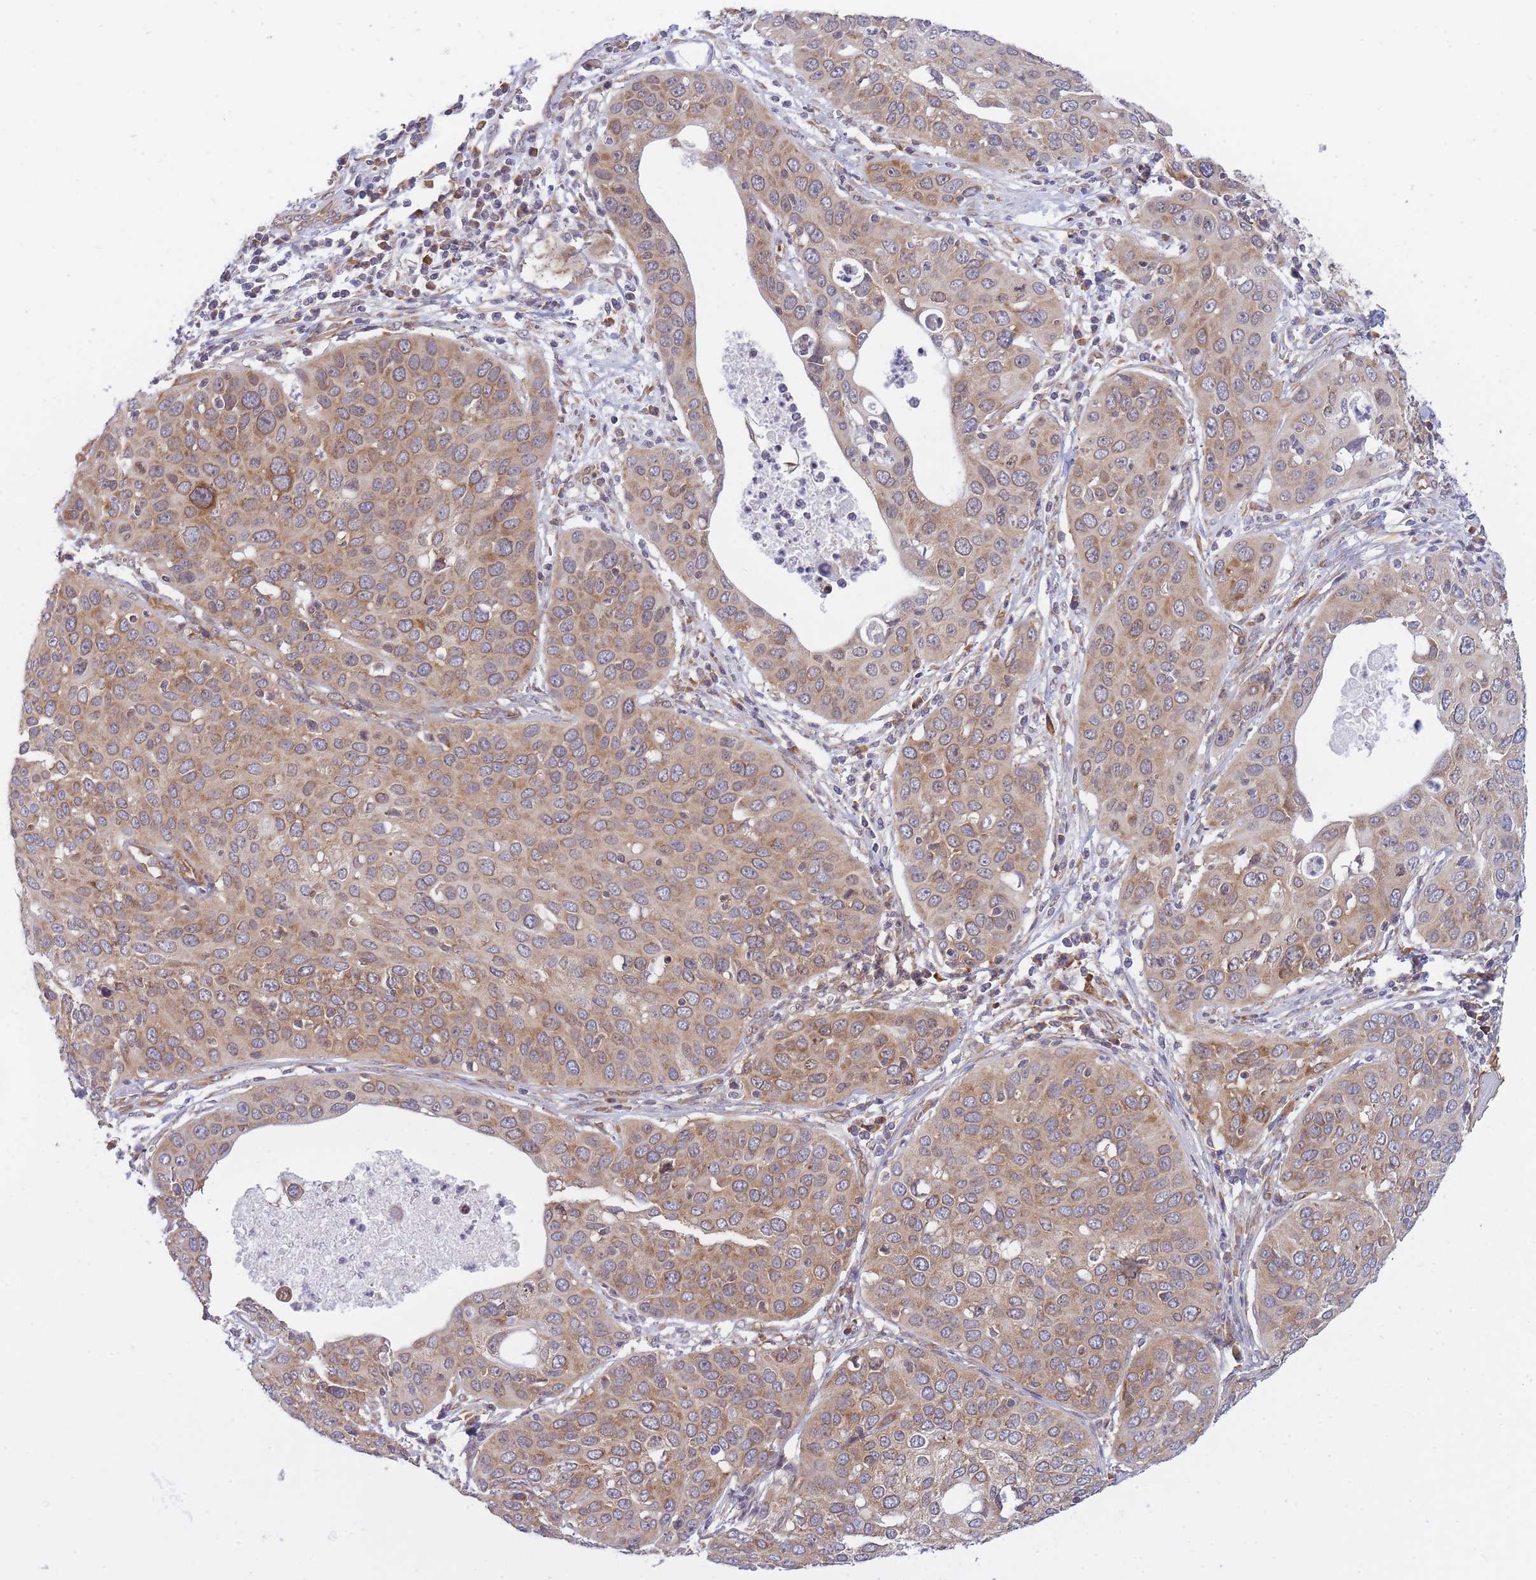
{"staining": {"intensity": "moderate", "quantity": ">75%", "location": "cytoplasmic/membranous"}, "tissue": "cervical cancer", "cell_type": "Tumor cells", "image_type": "cancer", "snomed": [{"axis": "morphology", "description": "Squamous cell carcinoma, NOS"}, {"axis": "topography", "description": "Cervix"}], "caption": "The image reveals a brown stain indicating the presence of a protein in the cytoplasmic/membranous of tumor cells in squamous cell carcinoma (cervical).", "gene": "CCDC124", "patient": {"sex": "female", "age": 36}}